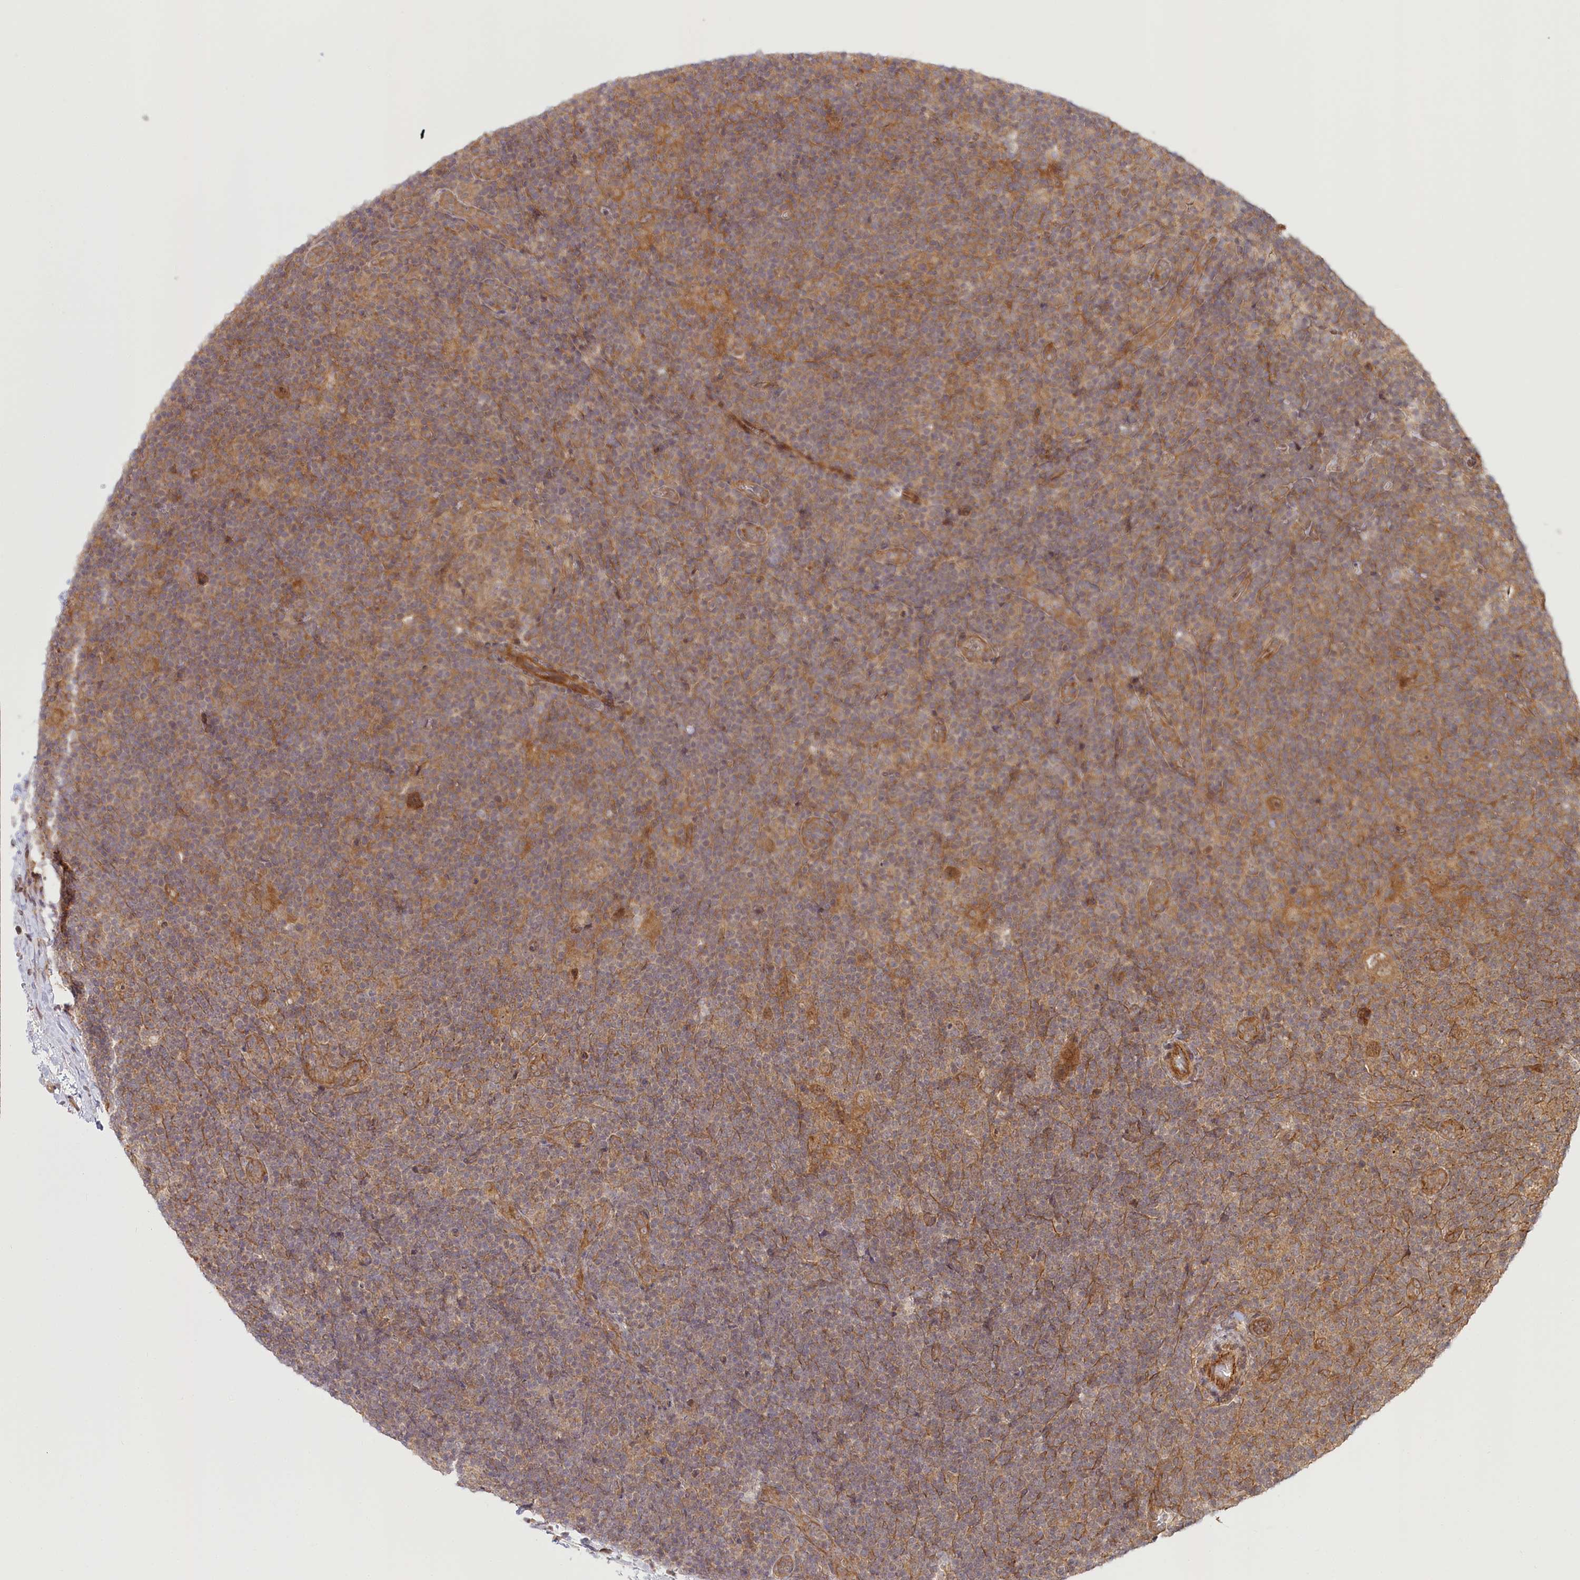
{"staining": {"intensity": "moderate", "quantity": ">75%", "location": "cytoplasmic/membranous"}, "tissue": "lymphoma", "cell_type": "Tumor cells", "image_type": "cancer", "snomed": [{"axis": "morphology", "description": "Hodgkin's disease, NOS"}, {"axis": "topography", "description": "Lymph node"}], "caption": "Tumor cells display moderate cytoplasmic/membranous positivity in approximately >75% of cells in lymphoma.", "gene": "CEP70", "patient": {"sex": "female", "age": 57}}